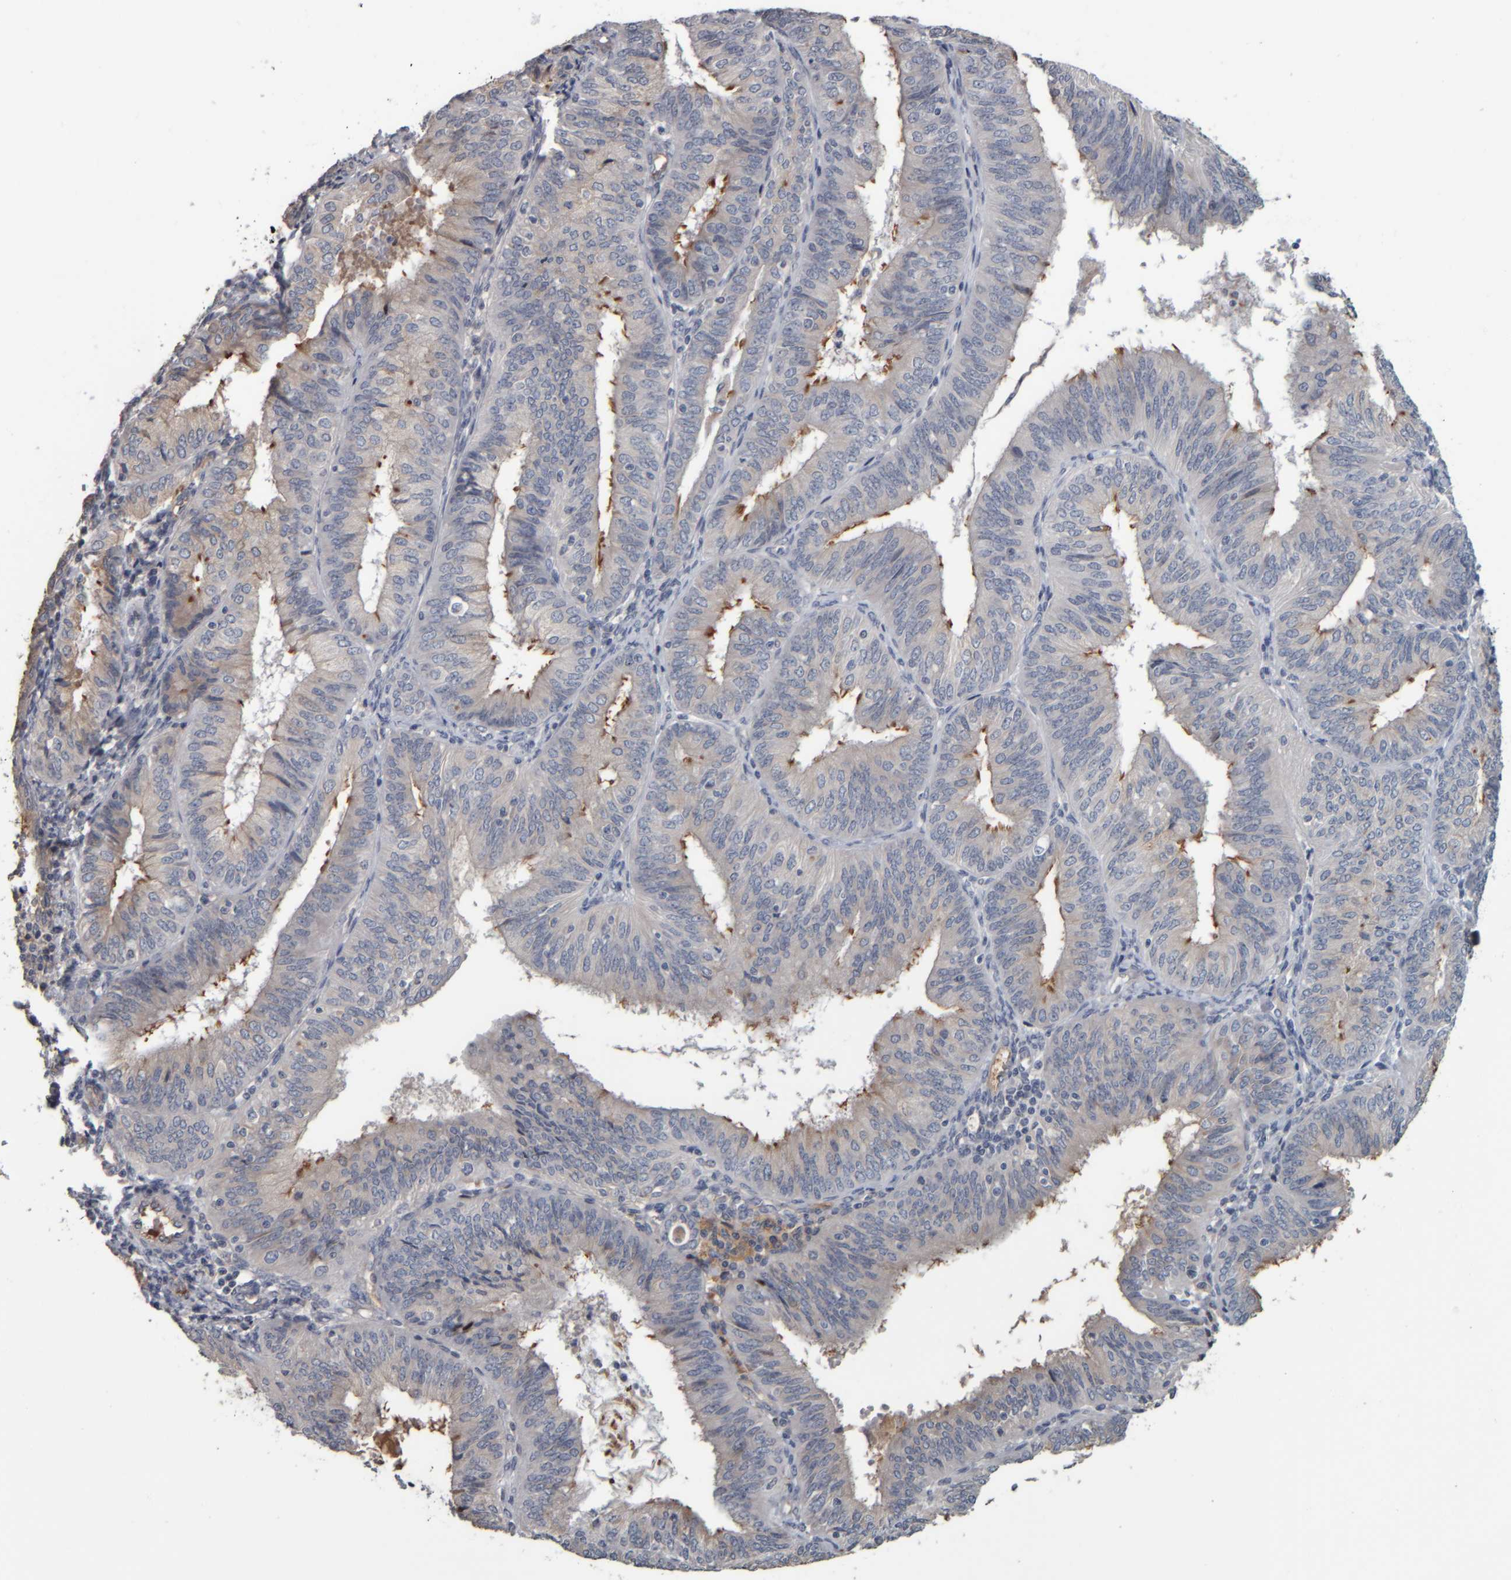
{"staining": {"intensity": "moderate", "quantity": "<25%", "location": "cytoplasmic/membranous"}, "tissue": "endometrial cancer", "cell_type": "Tumor cells", "image_type": "cancer", "snomed": [{"axis": "morphology", "description": "Adenocarcinoma, NOS"}, {"axis": "topography", "description": "Endometrium"}], "caption": "Tumor cells show moderate cytoplasmic/membranous expression in approximately <25% of cells in endometrial adenocarcinoma.", "gene": "CAVIN4", "patient": {"sex": "female", "age": 58}}